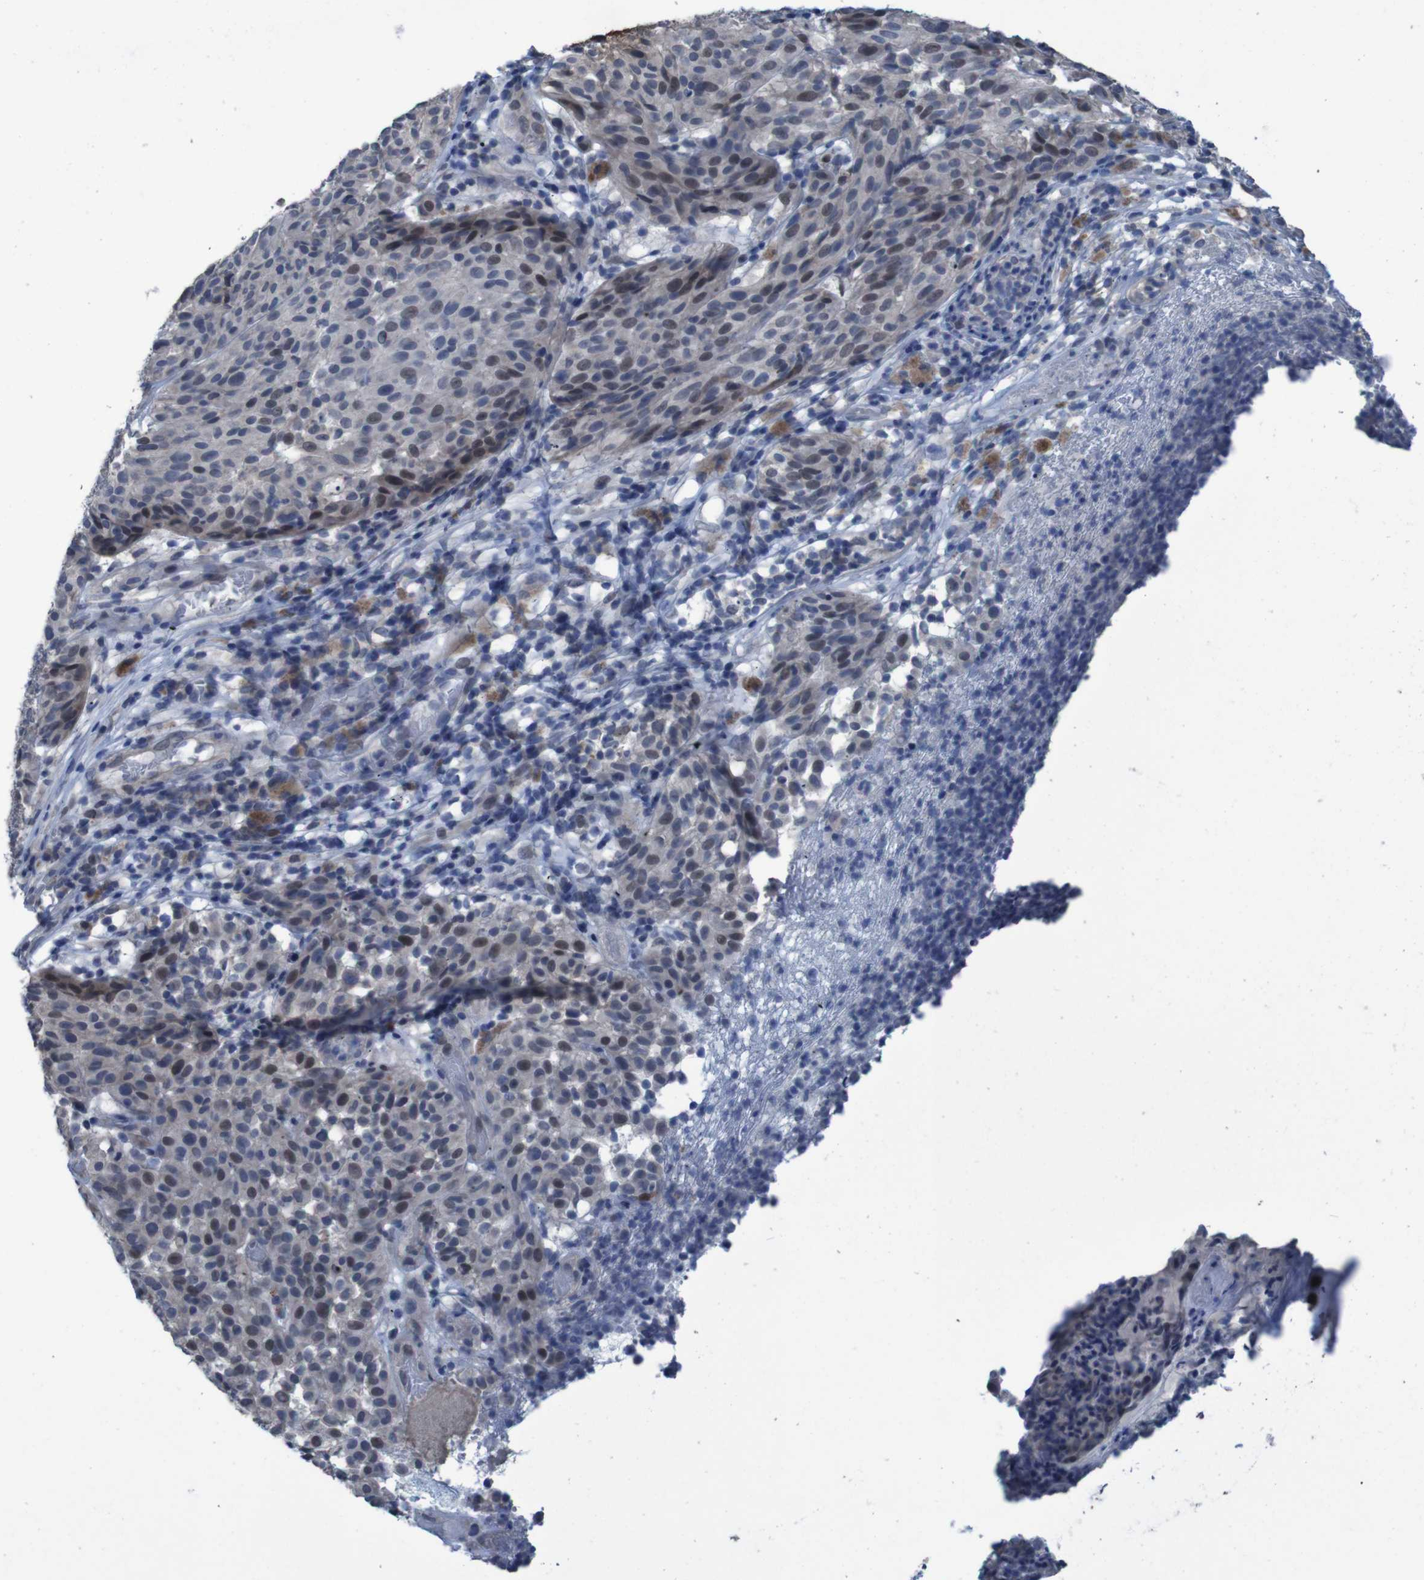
{"staining": {"intensity": "negative", "quantity": "none", "location": "none"}, "tissue": "melanoma", "cell_type": "Tumor cells", "image_type": "cancer", "snomed": [{"axis": "morphology", "description": "Malignant melanoma, NOS"}, {"axis": "topography", "description": "Skin"}], "caption": "This is an immunohistochemistry (IHC) micrograph of melanoma. There is no expression in tumor cells.", "gene": "CLDN18", "patient": {"sex": "female", "age": 46}}